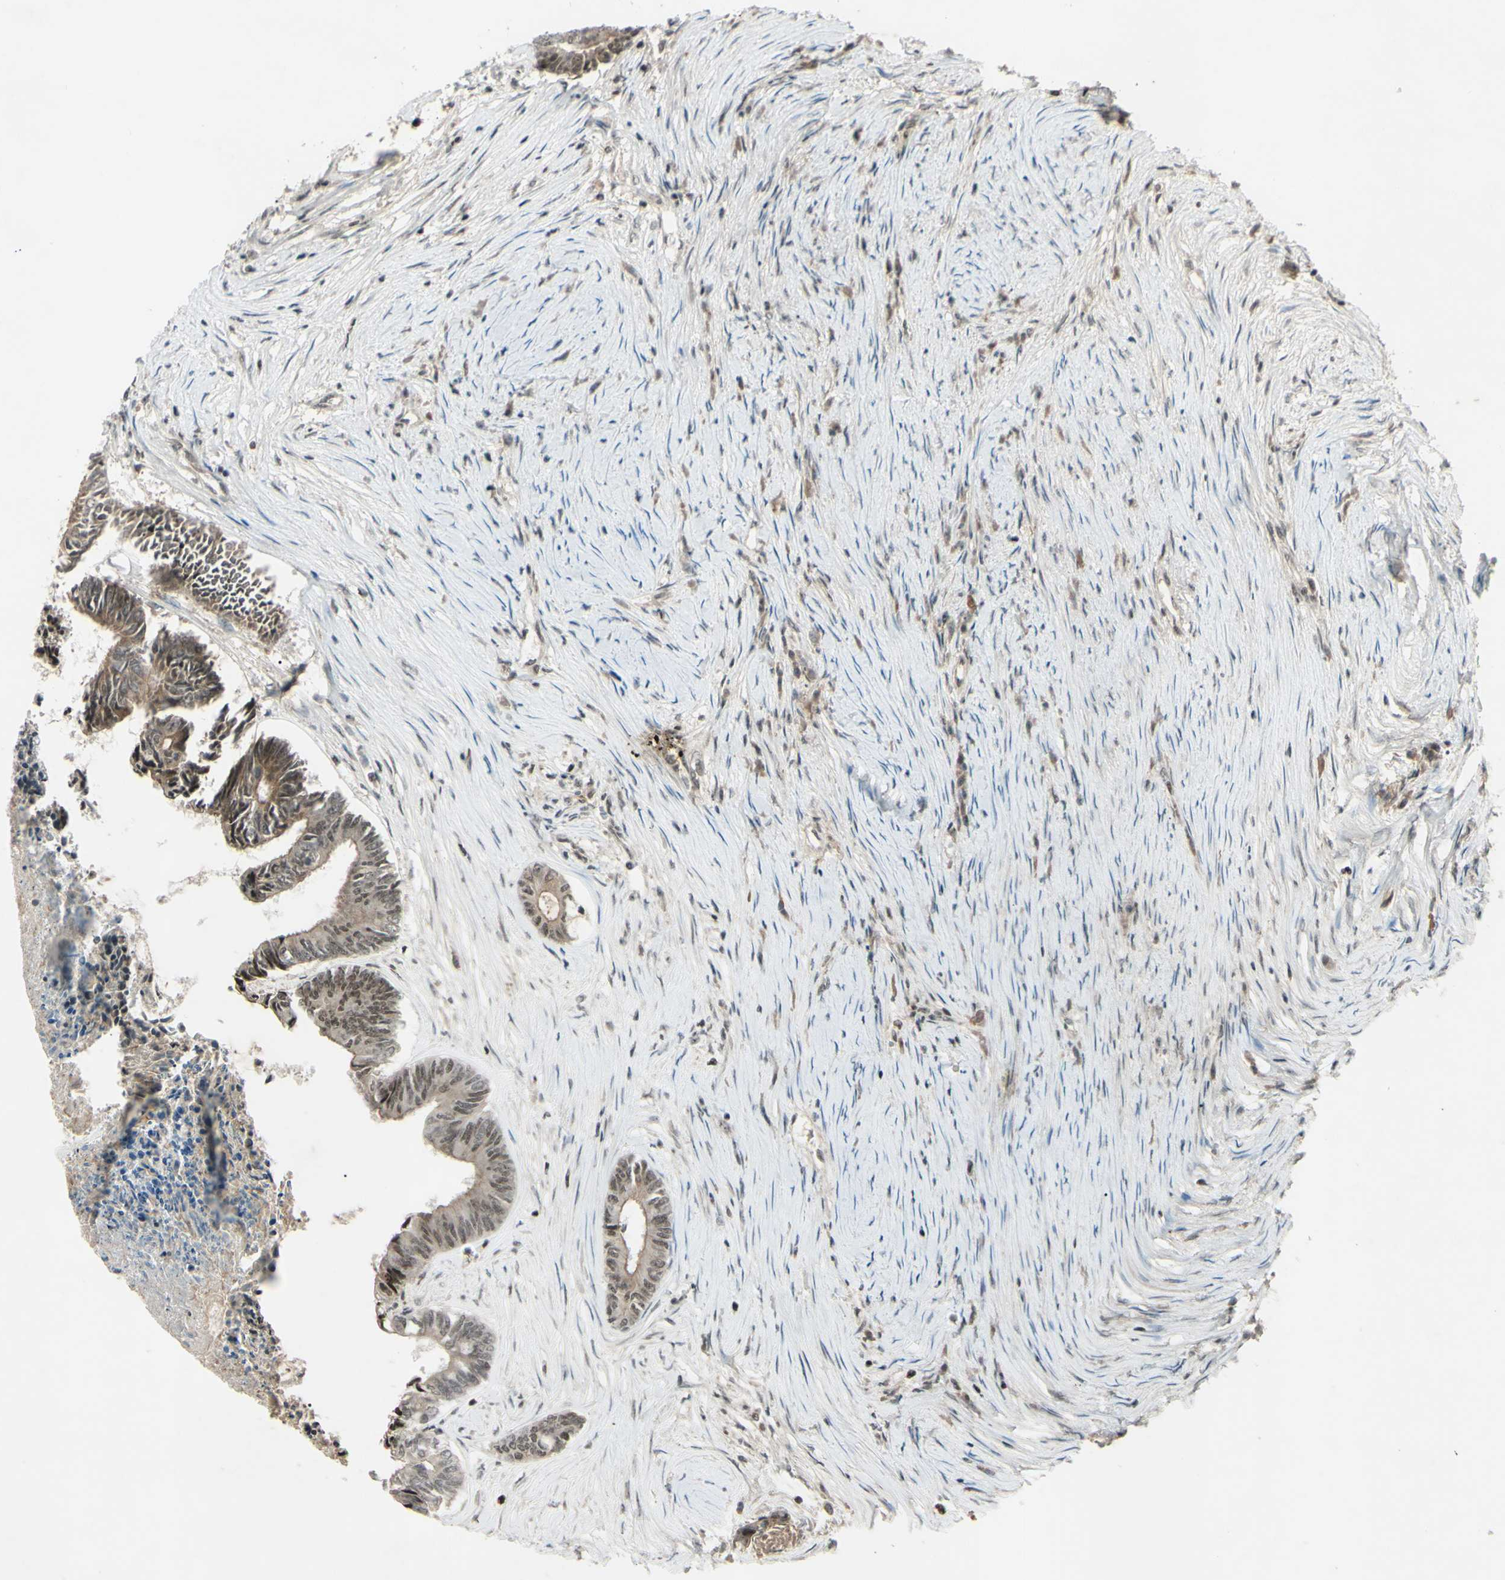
{"staining": {"intensity": "weak", "quantity": ">75%", "location": "cytoplasmic/membranous,nuclear"}, "tissue": "colorectal cancer", "cell_type": "Tumor cells", "image_type": "cancer", "snomed": [{"axis": "morphology", "description": "Adenocarcinoma, NOS"}, {"axis": "topography", "description": "Rectum"}], "caption": "Human colorectal adenocarcinoma stained for a protein (brown) shows weak cytoplasmic/membranous and nuclear positive positivity in about >75% of tumor cells.", "gene": "SNW1", "patient": {"sex": "male", "age": 63}}